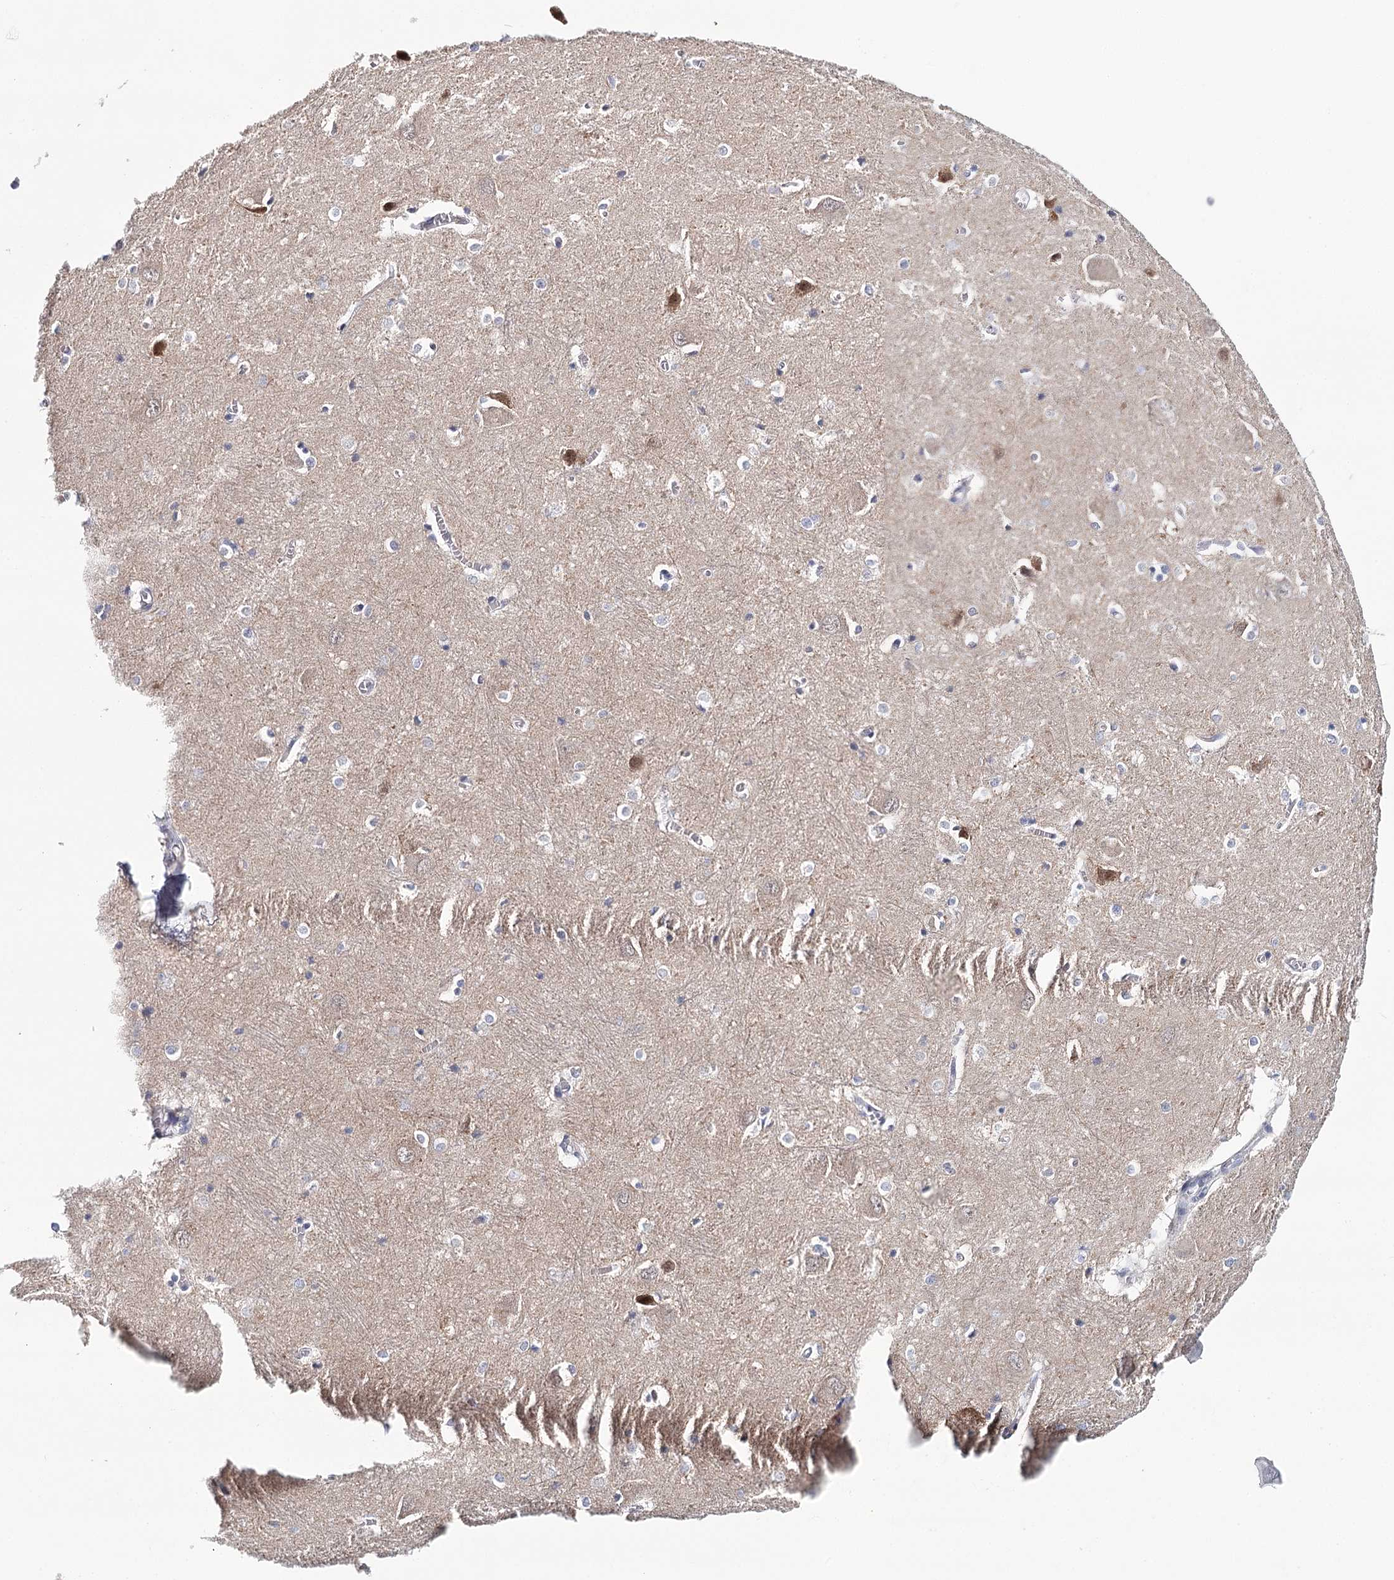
{"staining": {"intensity": "negative", "quantity": "none", "location": "none"}, "tissue": "caudate", "cell_type": "Glial cells", "image_type": "normal", "snomed": [{"axis": "morphology", "description": "Normal tissue, NOS"}, {"axis": "topography", "description": "Lateral ventricle wall"}], "caption": "Unremarkable caudate was stained to show a protein in brown. There is no significant staining in glial cells. (DAB (3,3'-diaminobenzidine) immunohistochemistry (IHC), high magnification).", "gene": "HSPA4L", "patient": {"sex": "male", "age": 37}}